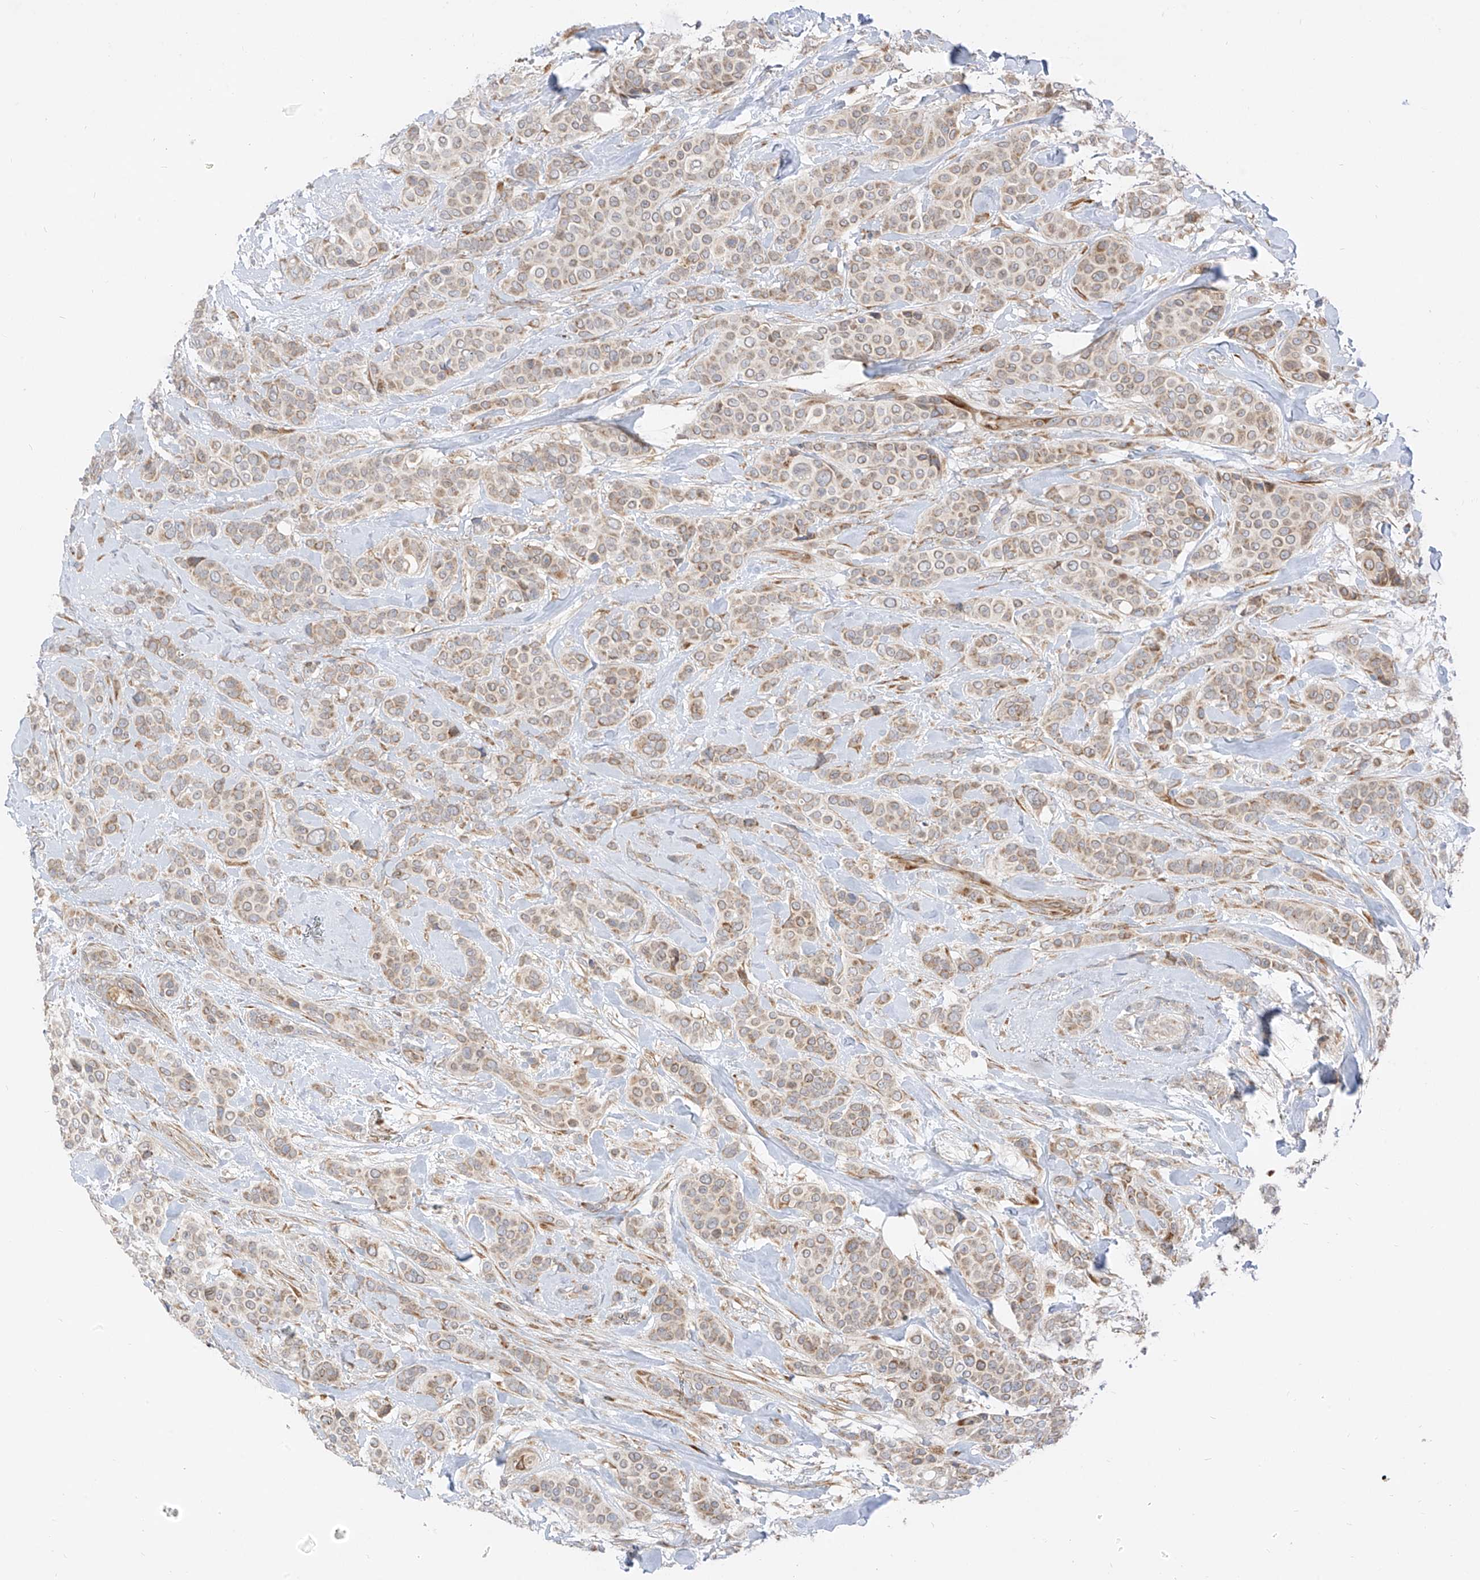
{"staining": {"intensity": "weak", "quantity": ">75%", "location": "cytoplasmic/membranous"}, "tissue": "breast cancer", "cell_type": "Tumor cells", "image_type": "cancer", "snomed": [{"axis": "morphology", "description": "Lobular carcinoma"}, {"axis": "topography", "description": "Breast"}], "caption": "Immunohistochemistry (IHC) of breast lobular carcinoma exhibits low levels of weak cytoplasmic/membranous positivity in approximately >75% of tumor cells.", "gene": "STT3A", "patient": {"sex": "female", "age": 51}}